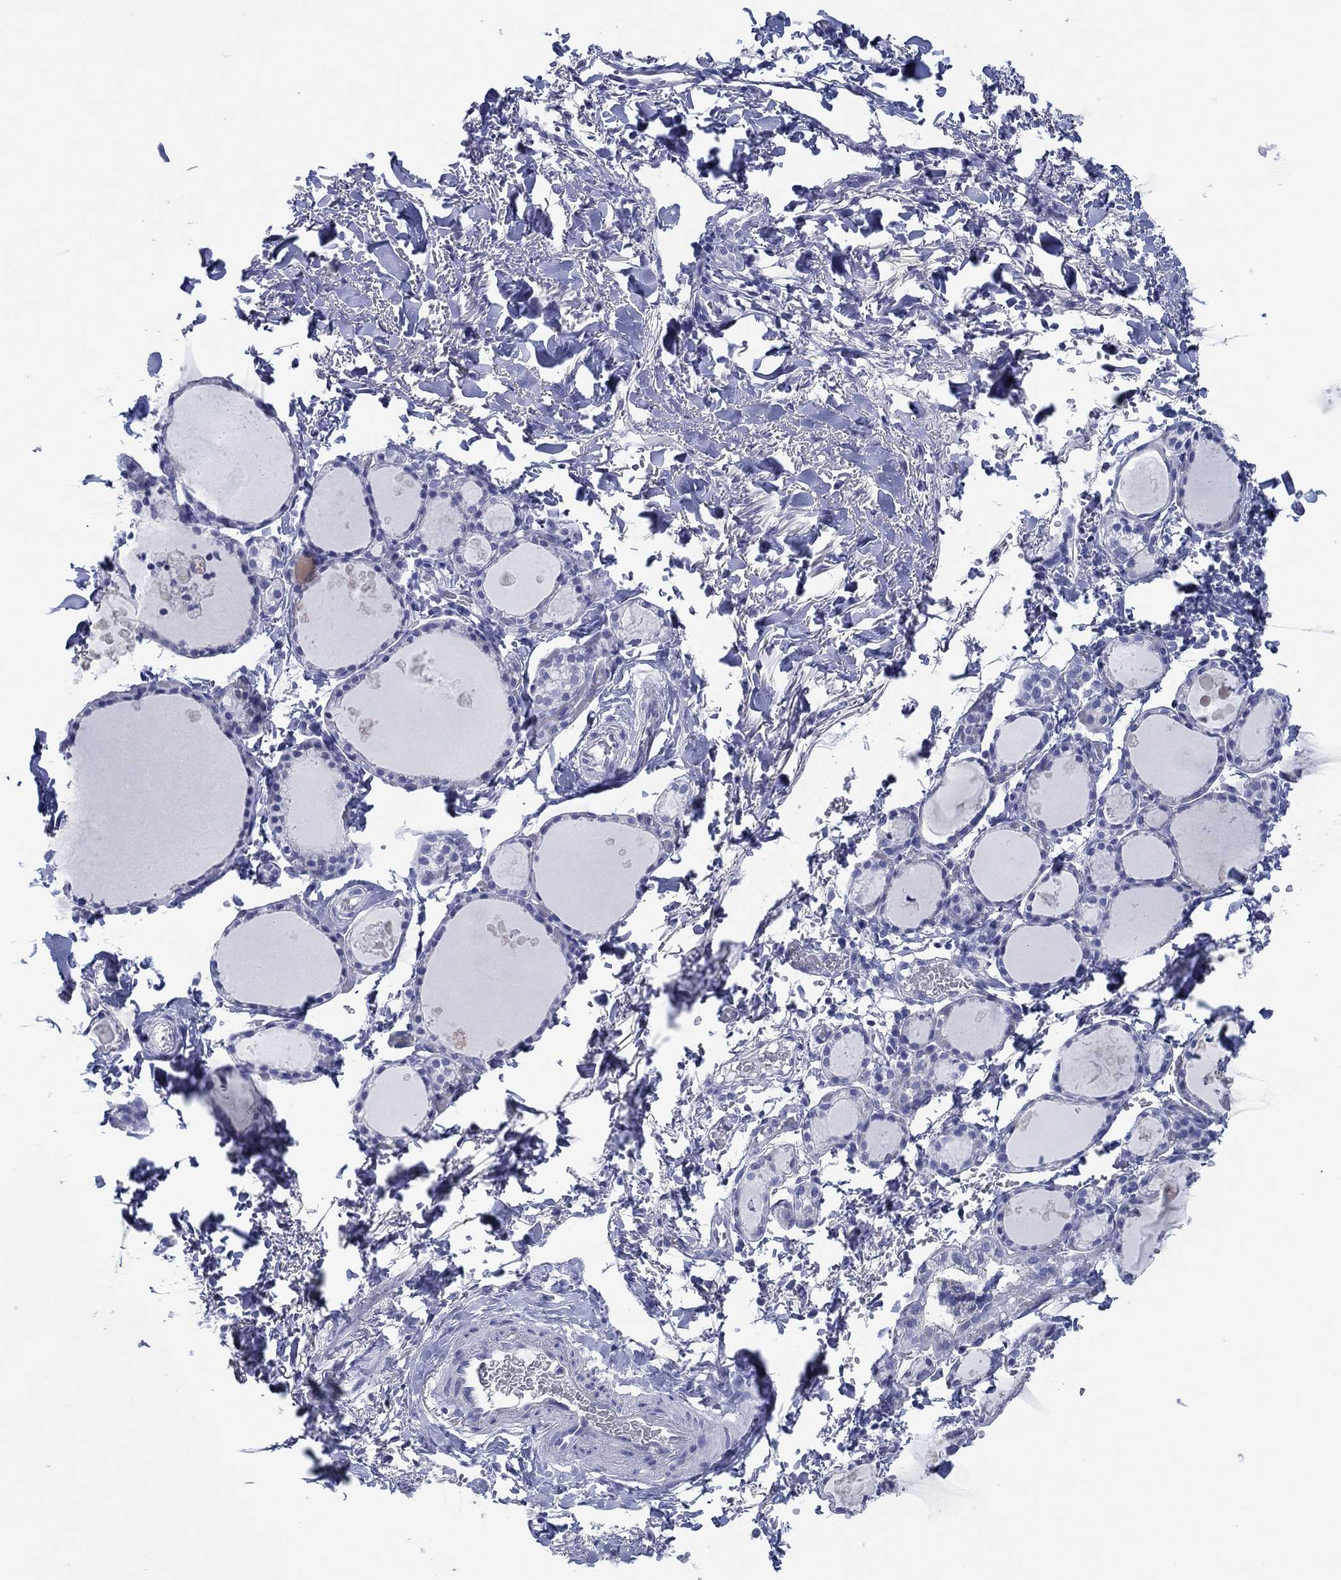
{"staining": {"intensity": "negative", "quantity": "none", "location": "none"}, "tissue": "thyroid gland", "cell_type": "Glandular cells", "image_type": "normal", "snomed": [{"axis": "morphology", "description": "Normal tissue, NOS"}, {"axis": "topography", "description": "Thyroid gland"}], "caption": "This is an immunohistochemistry photomicrograph of normal human thyroid gland. There is no expression in glandular cells.", "gene": "TOMM20L", "patient": {"sex": "male", "age": 68}}